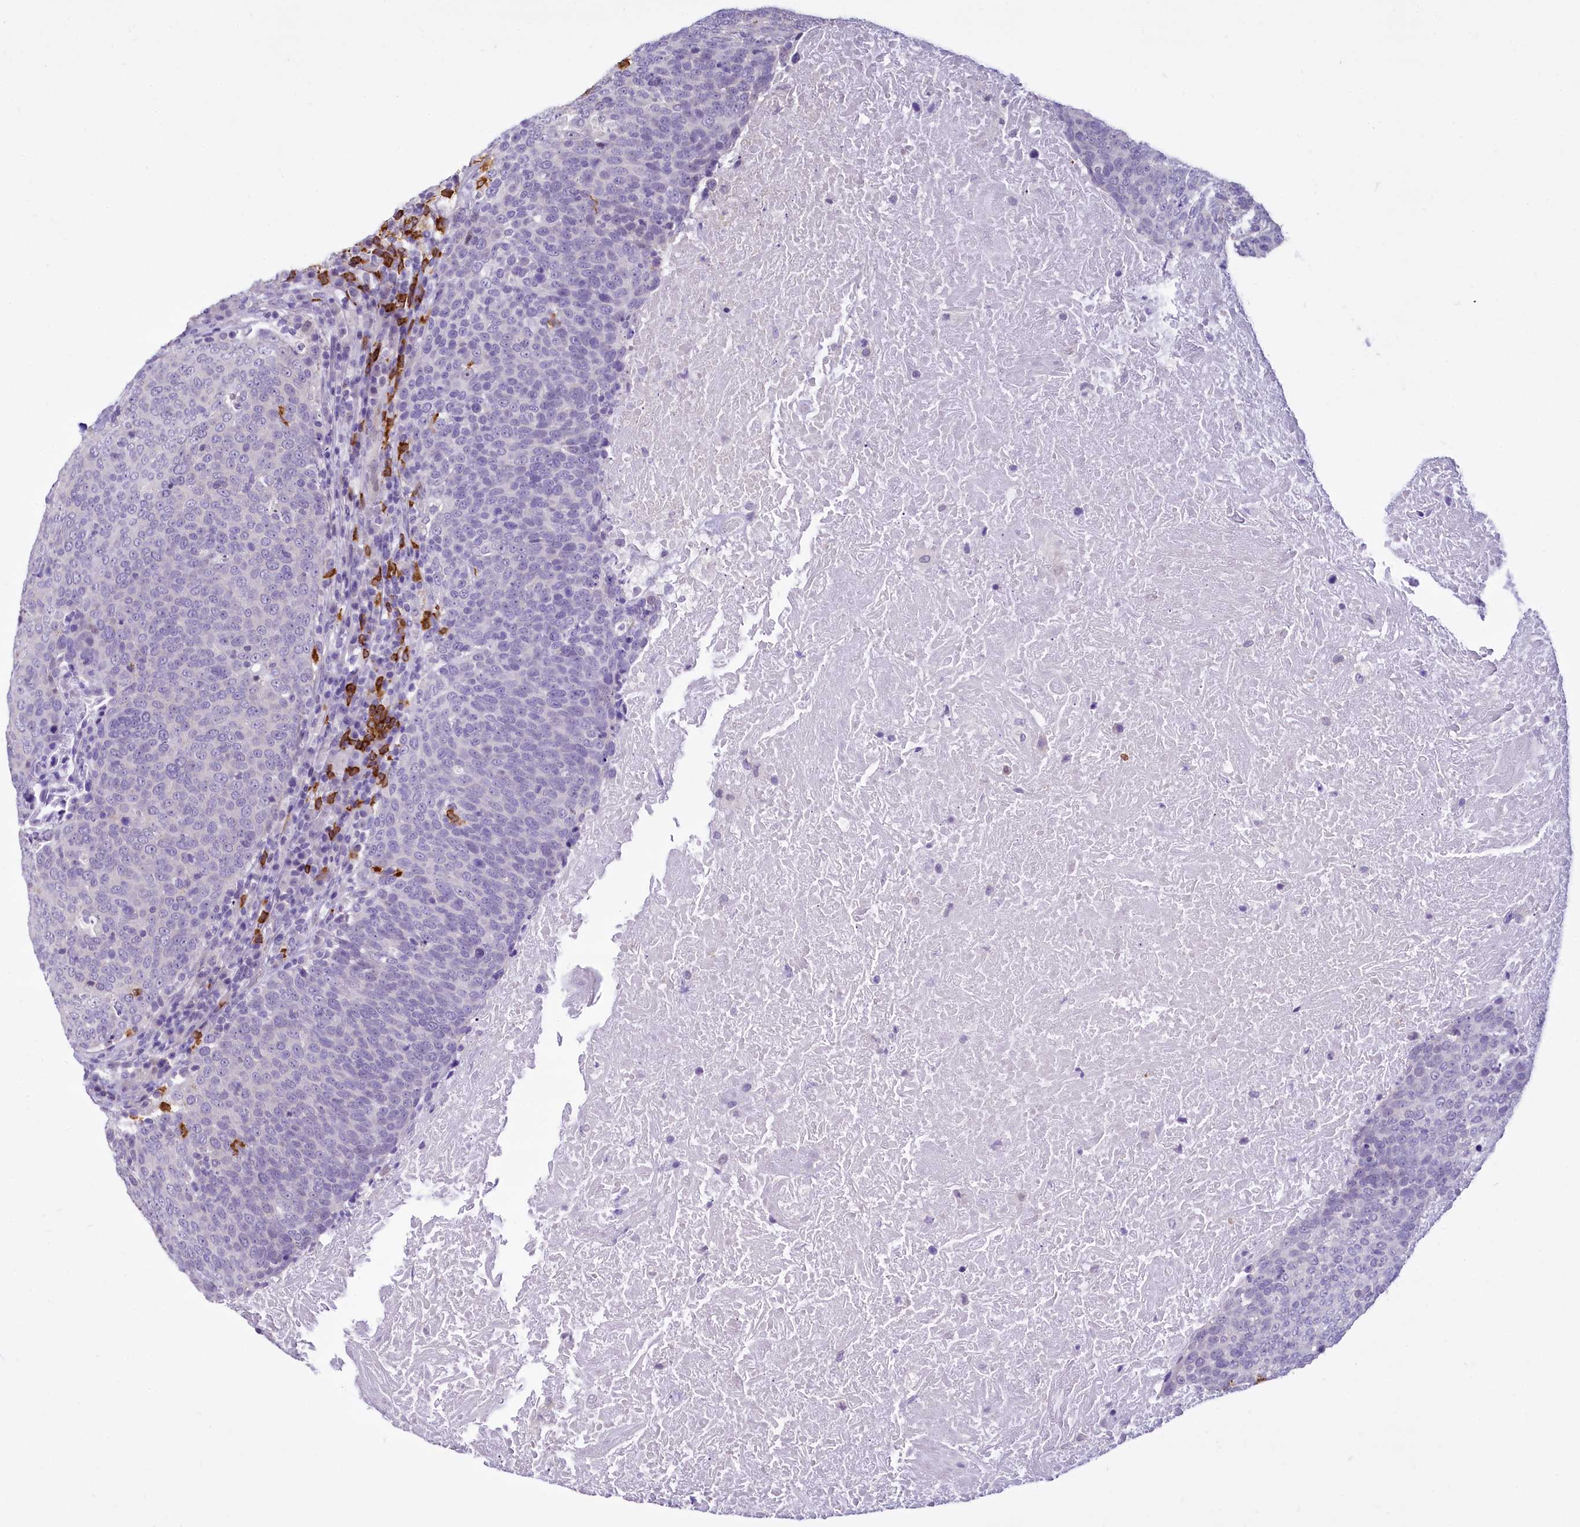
{"staining": {"intensity": "negative", "quantity": "none", "location": "none"}, "tissue": "head and neck cancer", "cell_type": "Tumor cells", "image_type": "cancer", "snomed": [{"axis": "morphology", "description": "Squamous cell carcinoma, NOS"}, {"axis": "morphology", "description": "Squamous cell carcinoma, metastatic, NOS"}, {"axis": "topography", "description": "Lymph node"}, {"axis": "topography", "description": "Head-Neck"}], "caption": "Immunohistochemical staining of human head and neck cancer (metastatic squamous cell carcinoma) reveals no significant expression in tumor cells. The staining is performed using DAB brown chromogen with nuclei counter-stained in using hematoxylin.", "gene": "BANK1", "patient": {"sex": "male", "age": 62}}